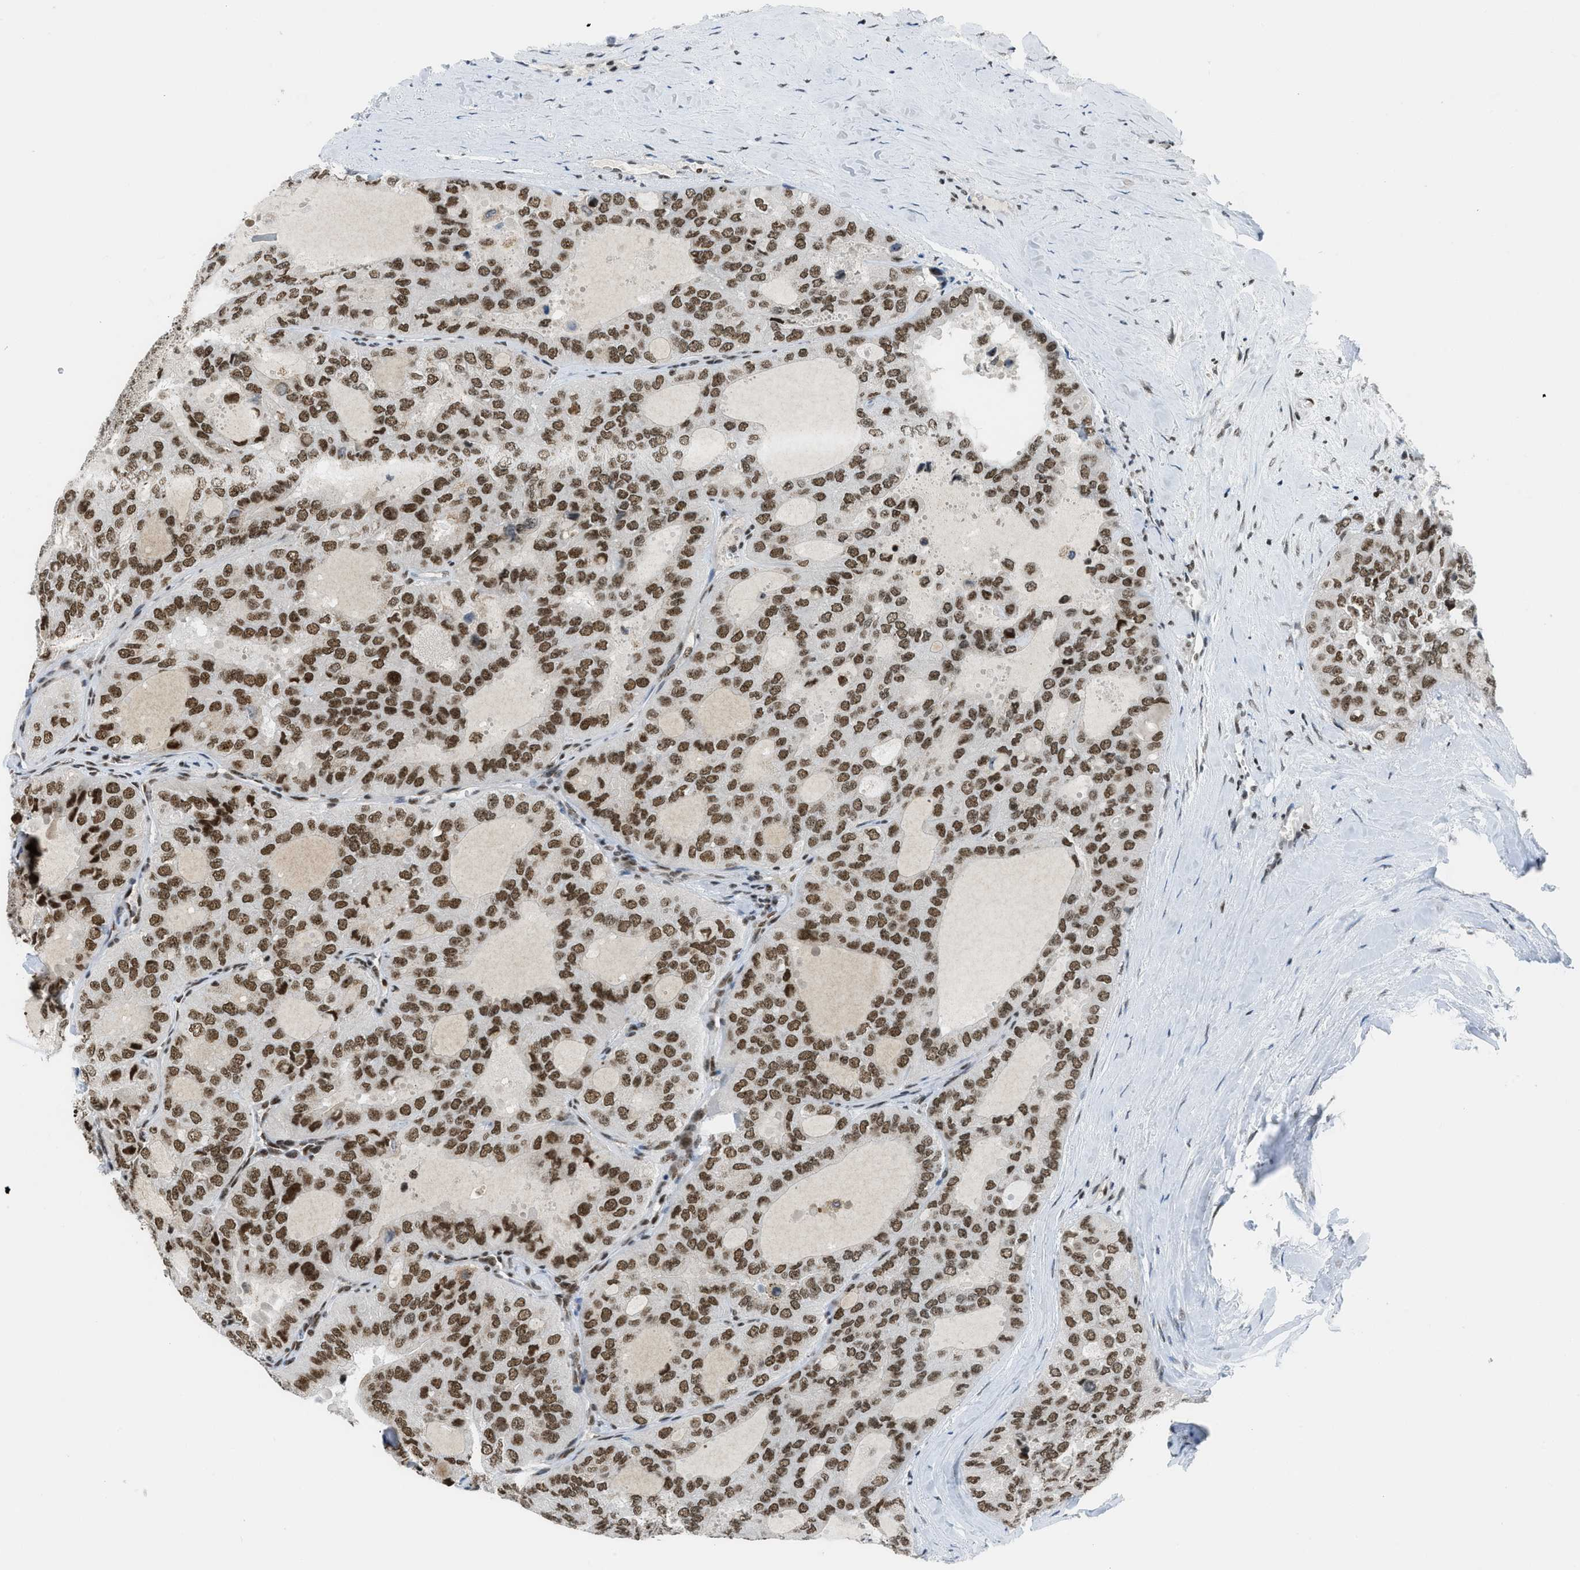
{"staining": {"intensity": "strong", "quantity": ">75%", "location": "nuclear"}, "tissue": "thyroid cancer", "cell_type": "Tumor cells", "image_type": "cancer", "snomed": [{"axis": "morphology", "description": "Follicular adenoma carcinoma, NOS"}, {"axis": "topography", "description": "Thyroid gland"}], "caption": "Human thyroid cancer (follicular adenoma carcinoma) stained with a protein marker reveals strong staining in tumor cells.", "gene": "RAD51B", "patient": {"sex": "male", "age": 75}}